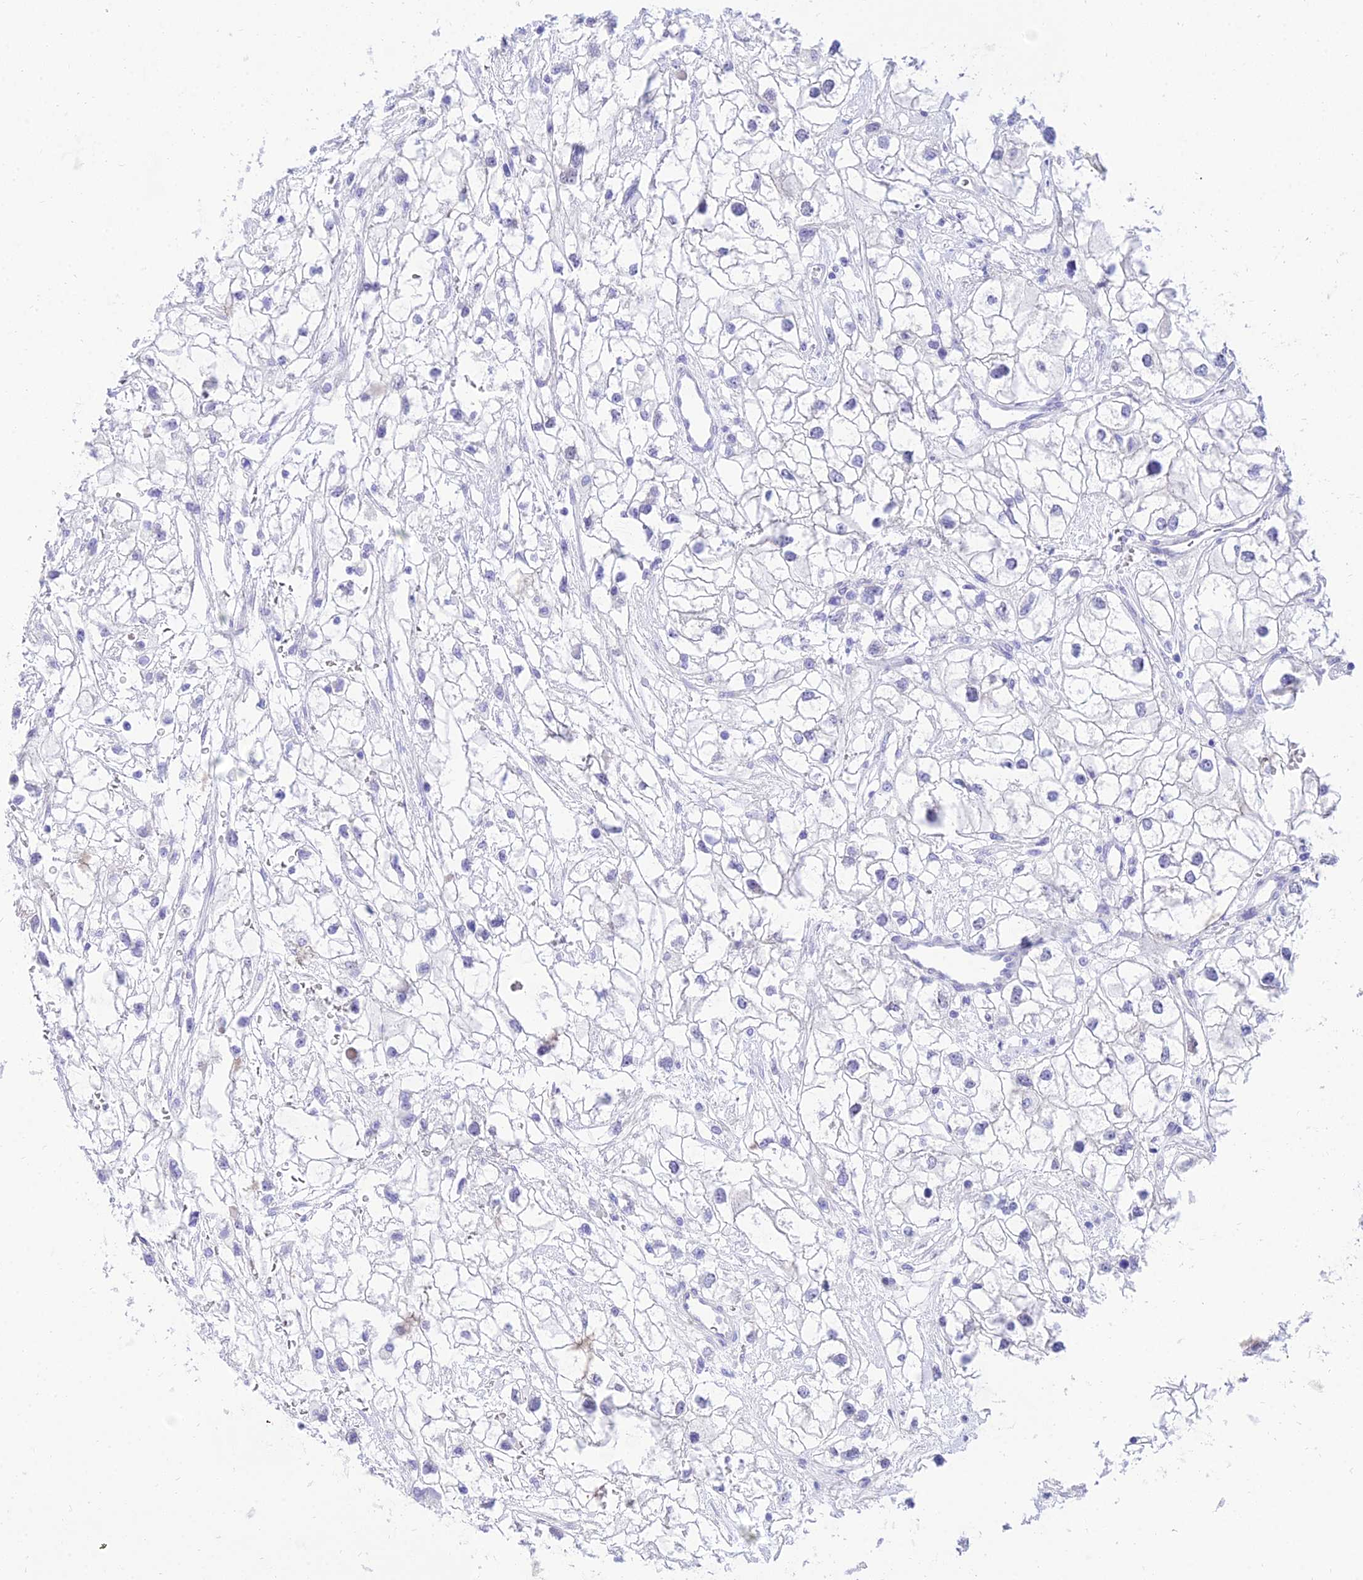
{"staining": {"intensity": "negative", "quantity": "none", "location": "none"}, "tissue": "renal cancer", "cell_type": "Tumor cells", "image_type": "cancer", "snomed": [{"axis": "morphology", "description": "Adenocarcinoma, NOS"}, {"axis": "topography", "description": "Kidney"}], "caption": "Tumor cells are negative for protein expression in human adenocarcinoma (renal). (DAB immunohistochemistry with hematoxylin counter stain).", "gene": "TAC3", "patient": {"sex": "male", "age": 59}}